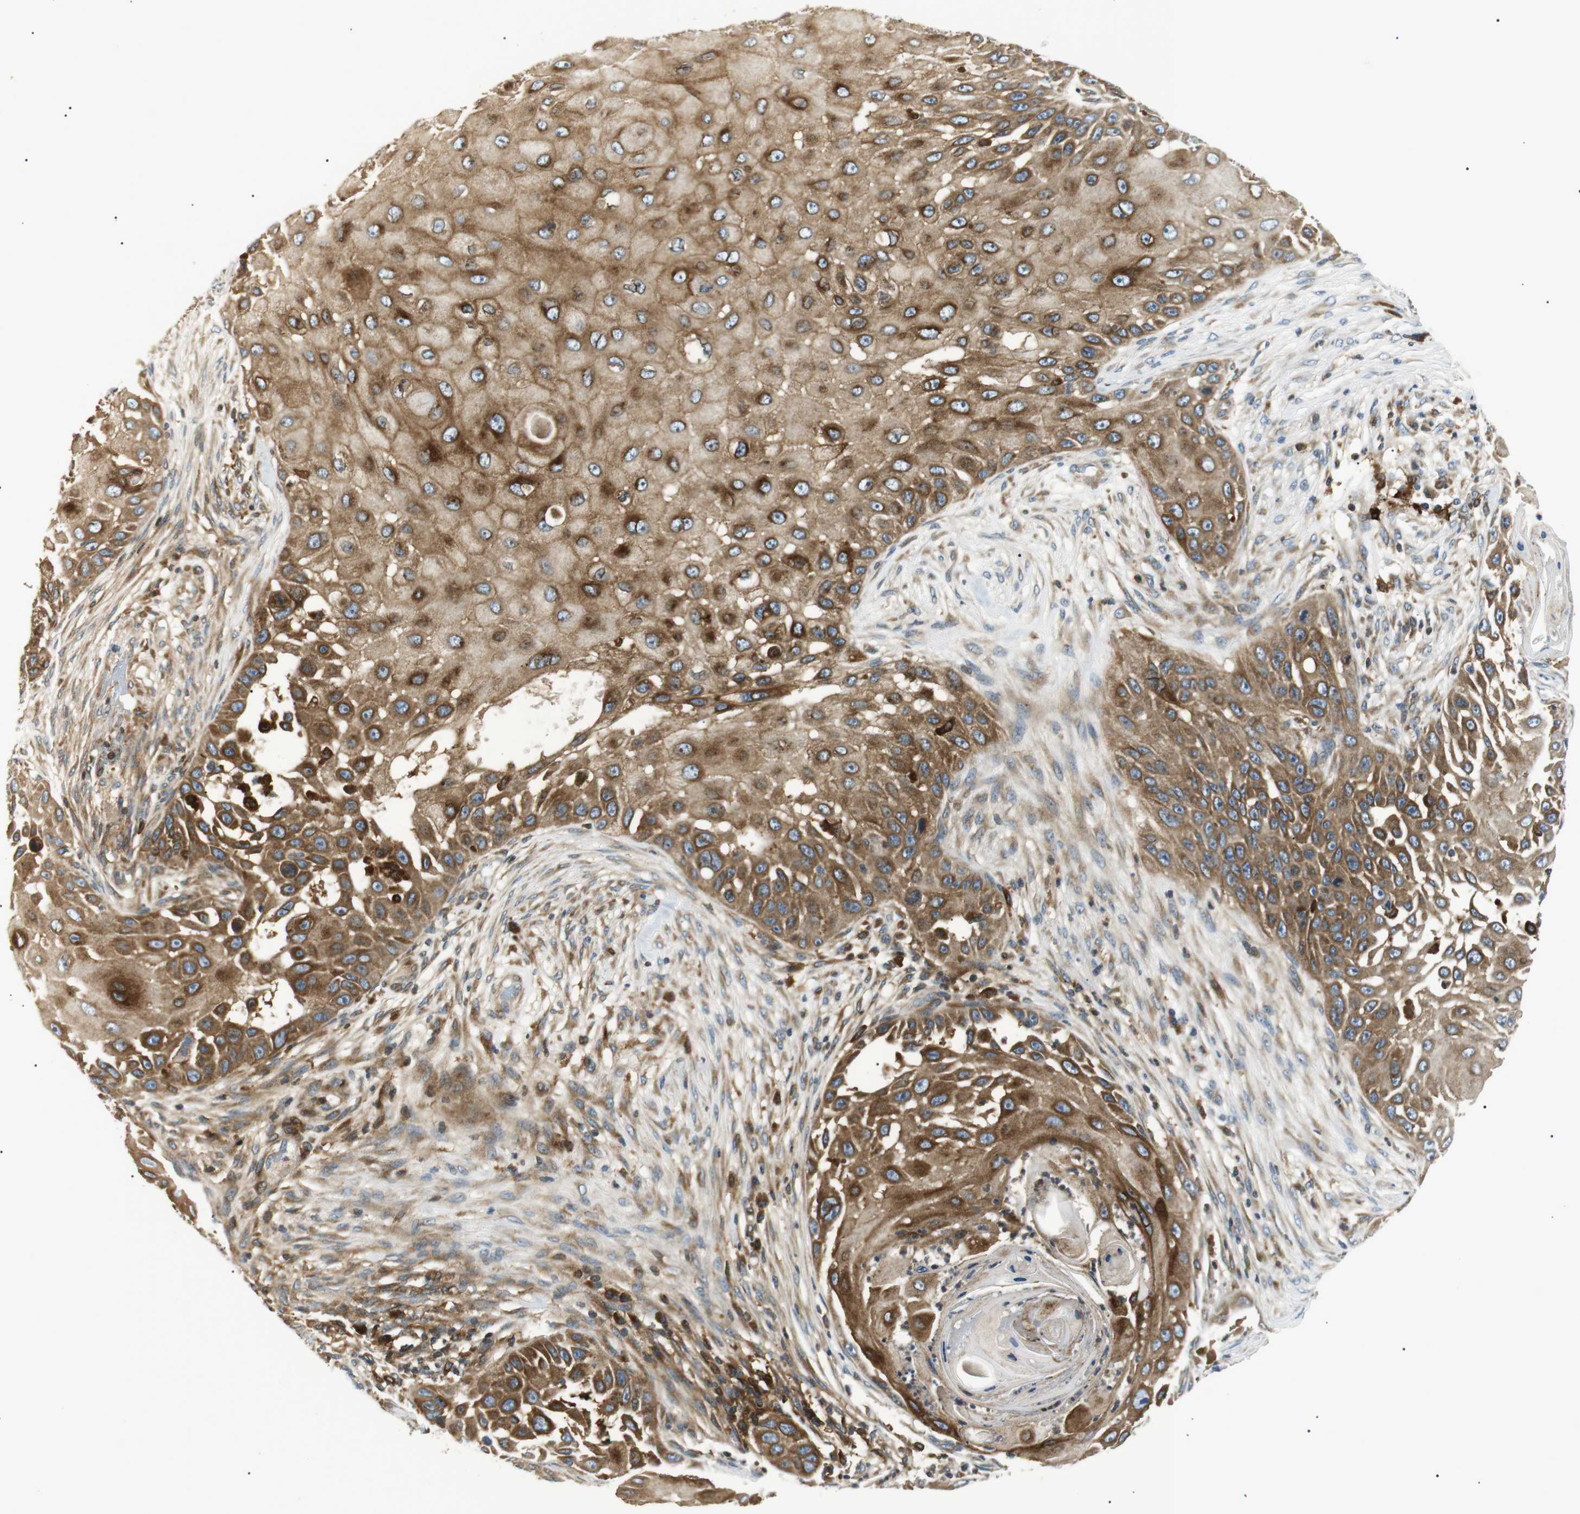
{"staining": {"intensity": "moderate", "quantity": ">75%", "location": "cytoplasmic/membranous"}, "tissue": "skin cancer", "cell_type": "Tumor cells", "image_type": "cancer", "snomed": [{"axis": "morphology", "description": "Squamous cell carcinoma, NOS"}, {"axis": "topography", "description": "Skin"}], "caption": "Skin squamous cell carcinoma tissue displays moderate cytoplasmic/membranous positivity in about >75% of tumor cells, visualized by immunohistochemistry.", "gene": "RAB9A", "patient": {"sex": "female", "age": 44}}